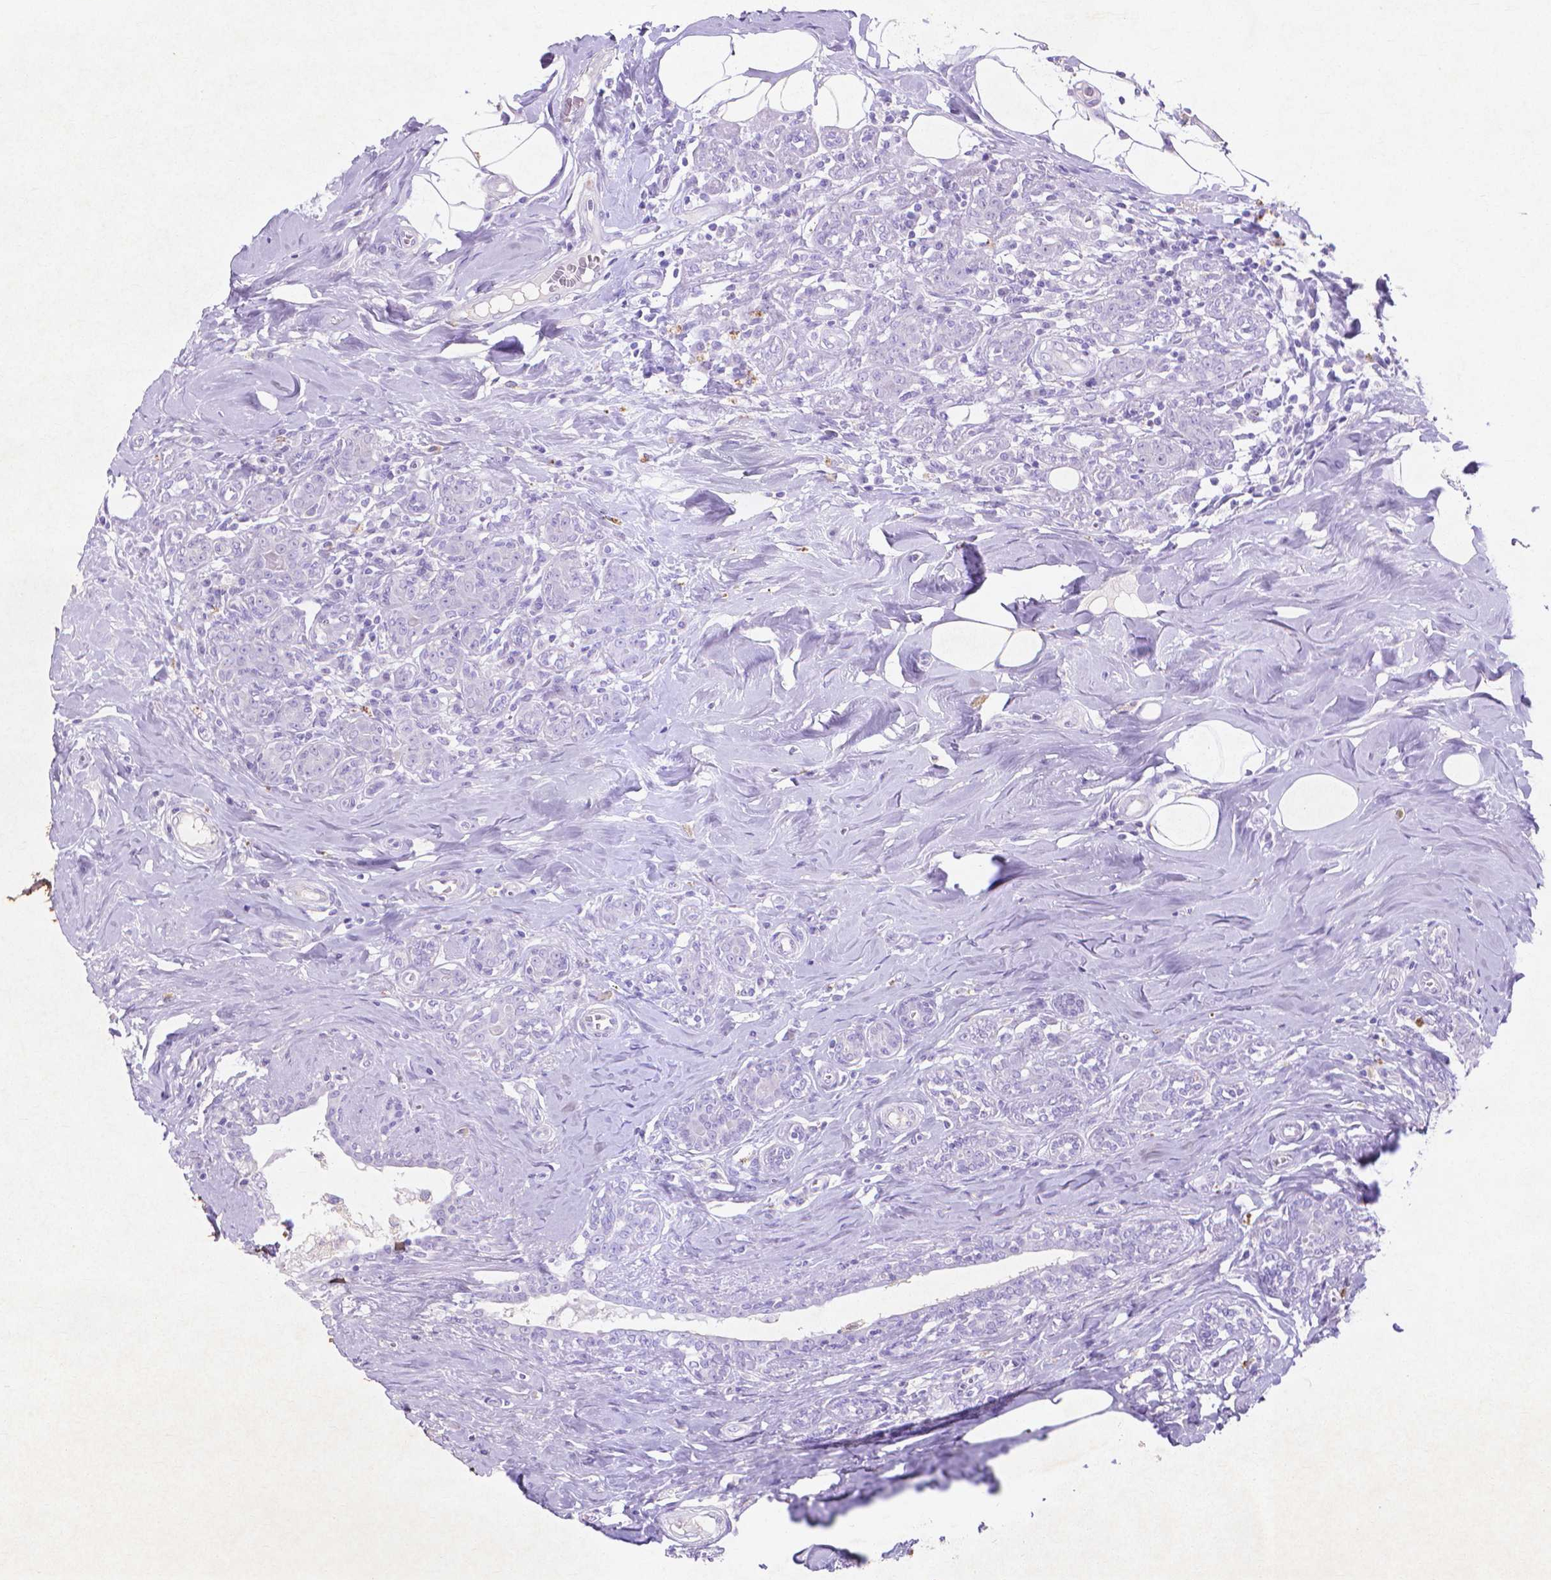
{"staining": {"intensity": "negative", "quantity": "none", "location": "none"}, "tissue": "breast cancer", "cell_type": "Tumor cells", "image_type": "cancer", "snomed": [{"axis": "morphology", "description": "Normal tissue, NOS"}, {"axis": "morphology", "description": "Duct carcinoma"}, {"axis": "topography", "description": "Breast"}], "caption": "A high-resolution image shows IHC staining of intraductal carcinoma (breast), which demonstrates no significant expression in tumor cells.", "gene": "MMP11", "patient": {"sex": "female", "age": 43}}